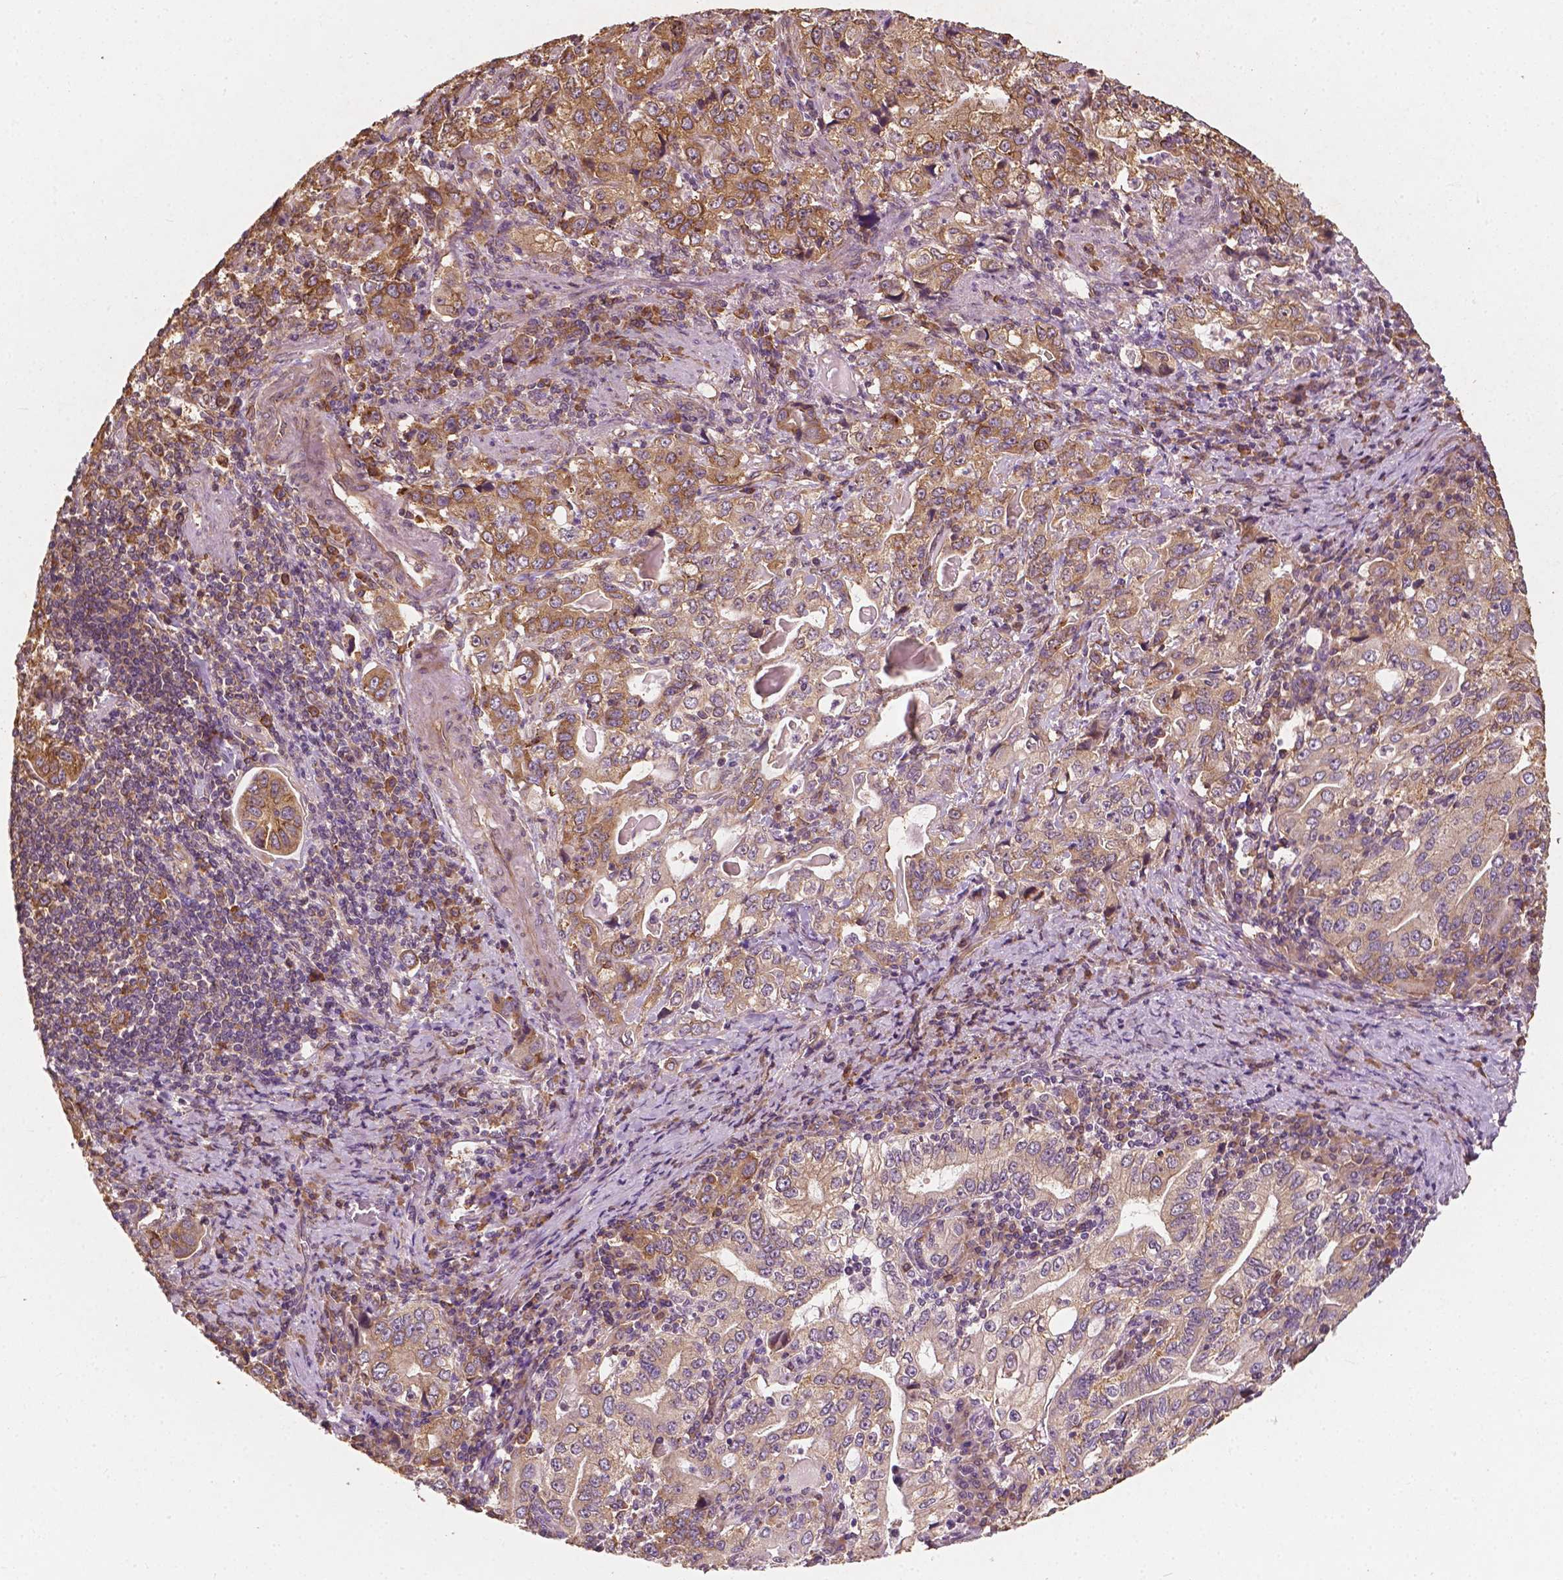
{"staining": {"intensity": "moderate", "quantity": "25%-75%", "location": "cytoplasmic/membranous"}, "tissue": "stomach cancer", "cell_type": "Tumor cells", "image_type": "cancer", "snomed": [{"axis": "morphology", "description": "Adenocarcinoma, NOS"}, {"axis": "topography", "description": "Stomach, lower"}], "caption": "This photomicrograph exhibits immunohistochemistry (IHC) staining of stomach cancer (adenocarcinoma), with medium moderate cytoplasmic/membranous expression in about 25%-75% of tumor cells.", "gene": "G3BP1", "patient": {"sex": "female", "age": 72}}